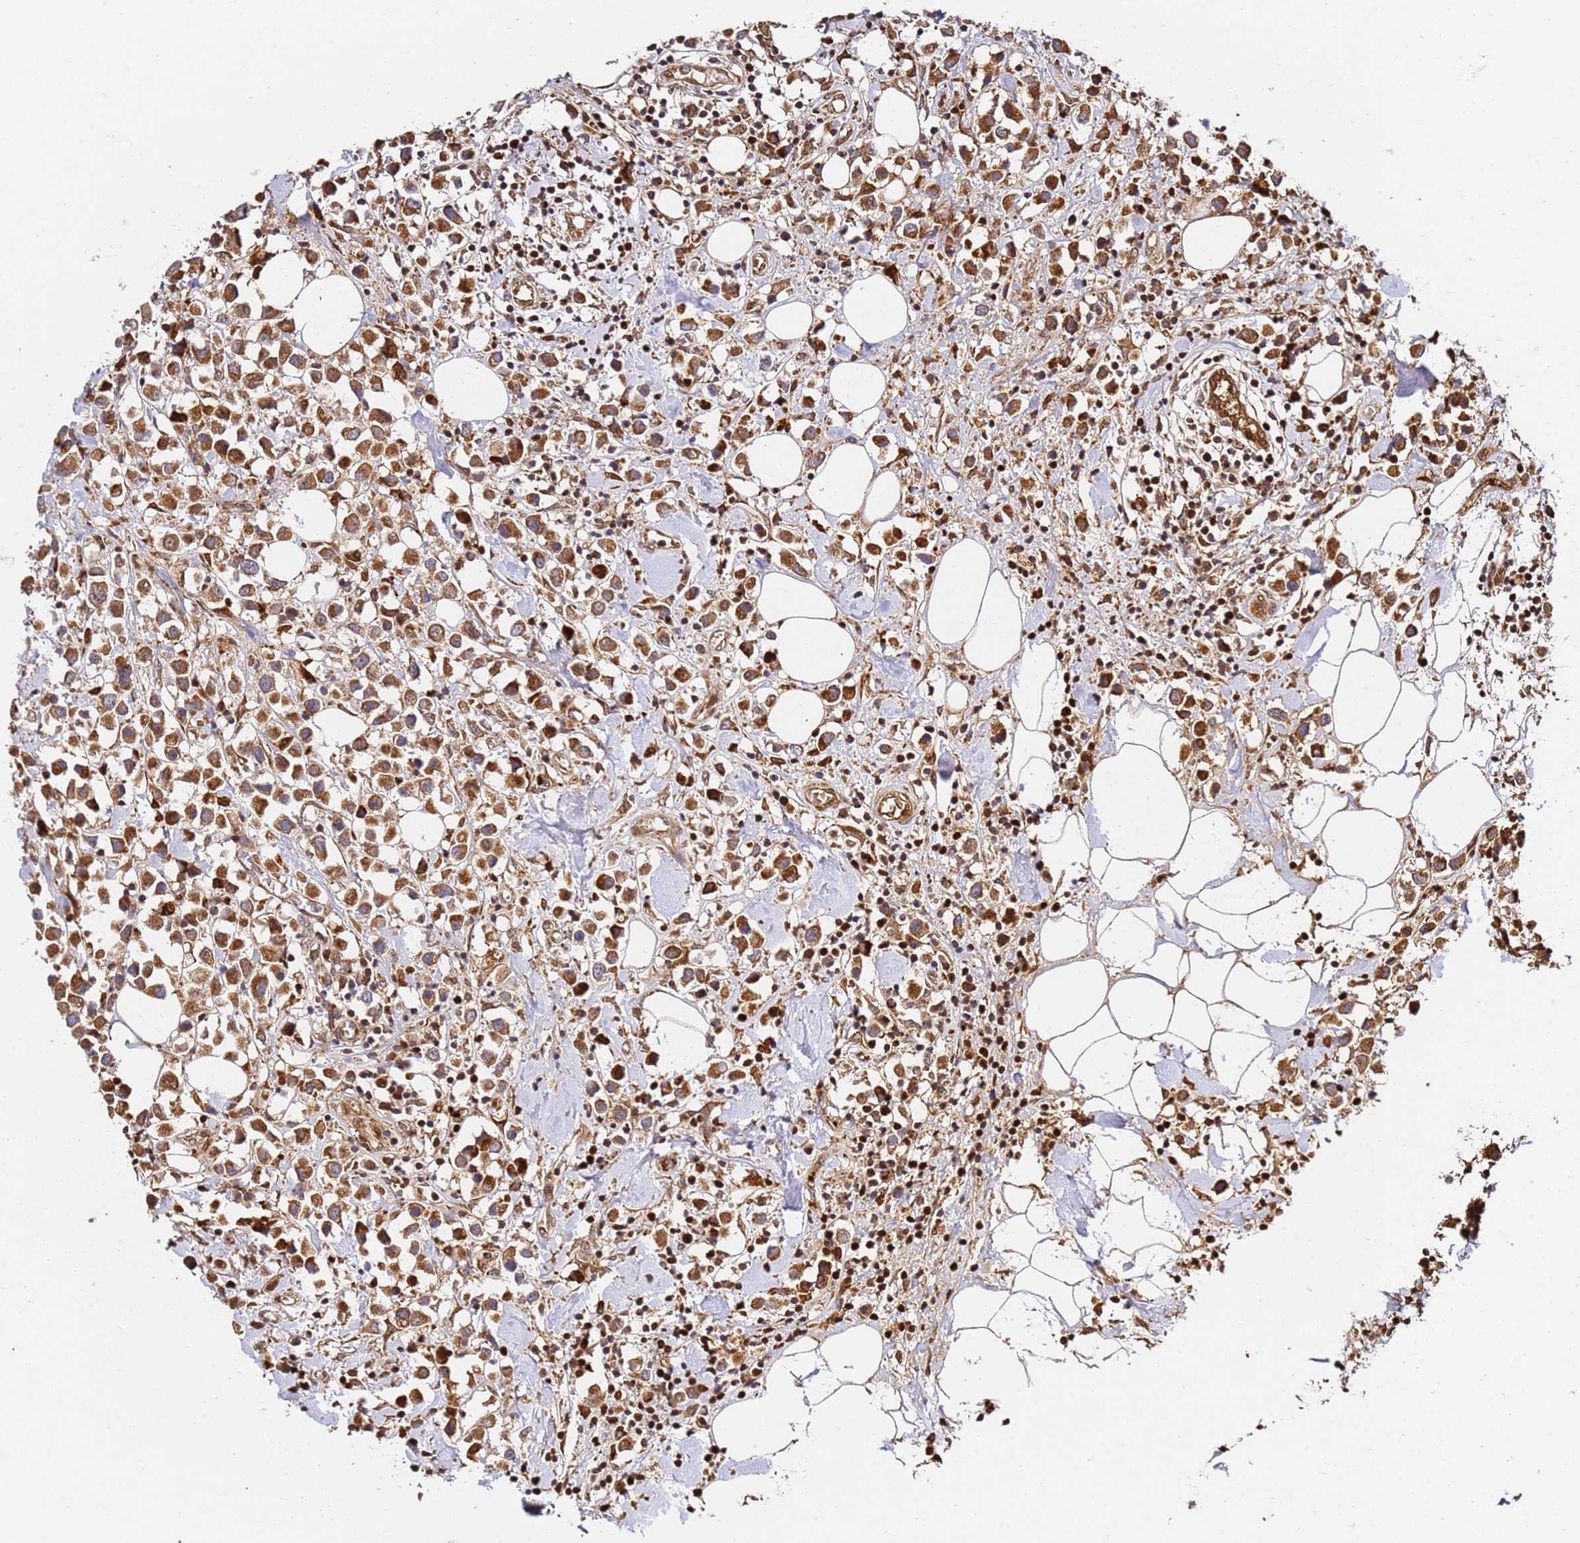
{"staining": {"intensity": "moderate", "quantity": ">75%", "location": "cytoplasmic/membranous,nuclear"}, "tissue": "breast cancer", "cell_type": "Tumor cells", "image_type": "cancer", "snomed": [{"axis": "morphology", "description": "Duct carcinoma"}, {"axis": "topography", "description": "Breast"}], "caption": "Immunohistochemical staining of human breast cancer demonstrates medium levels of moderate cytoplasmic/membranous and nuclear protein positivity in approximately >75% of tumor cells.", "gene": "SMOX", "patient": {"sex": "female", "age": 61}}